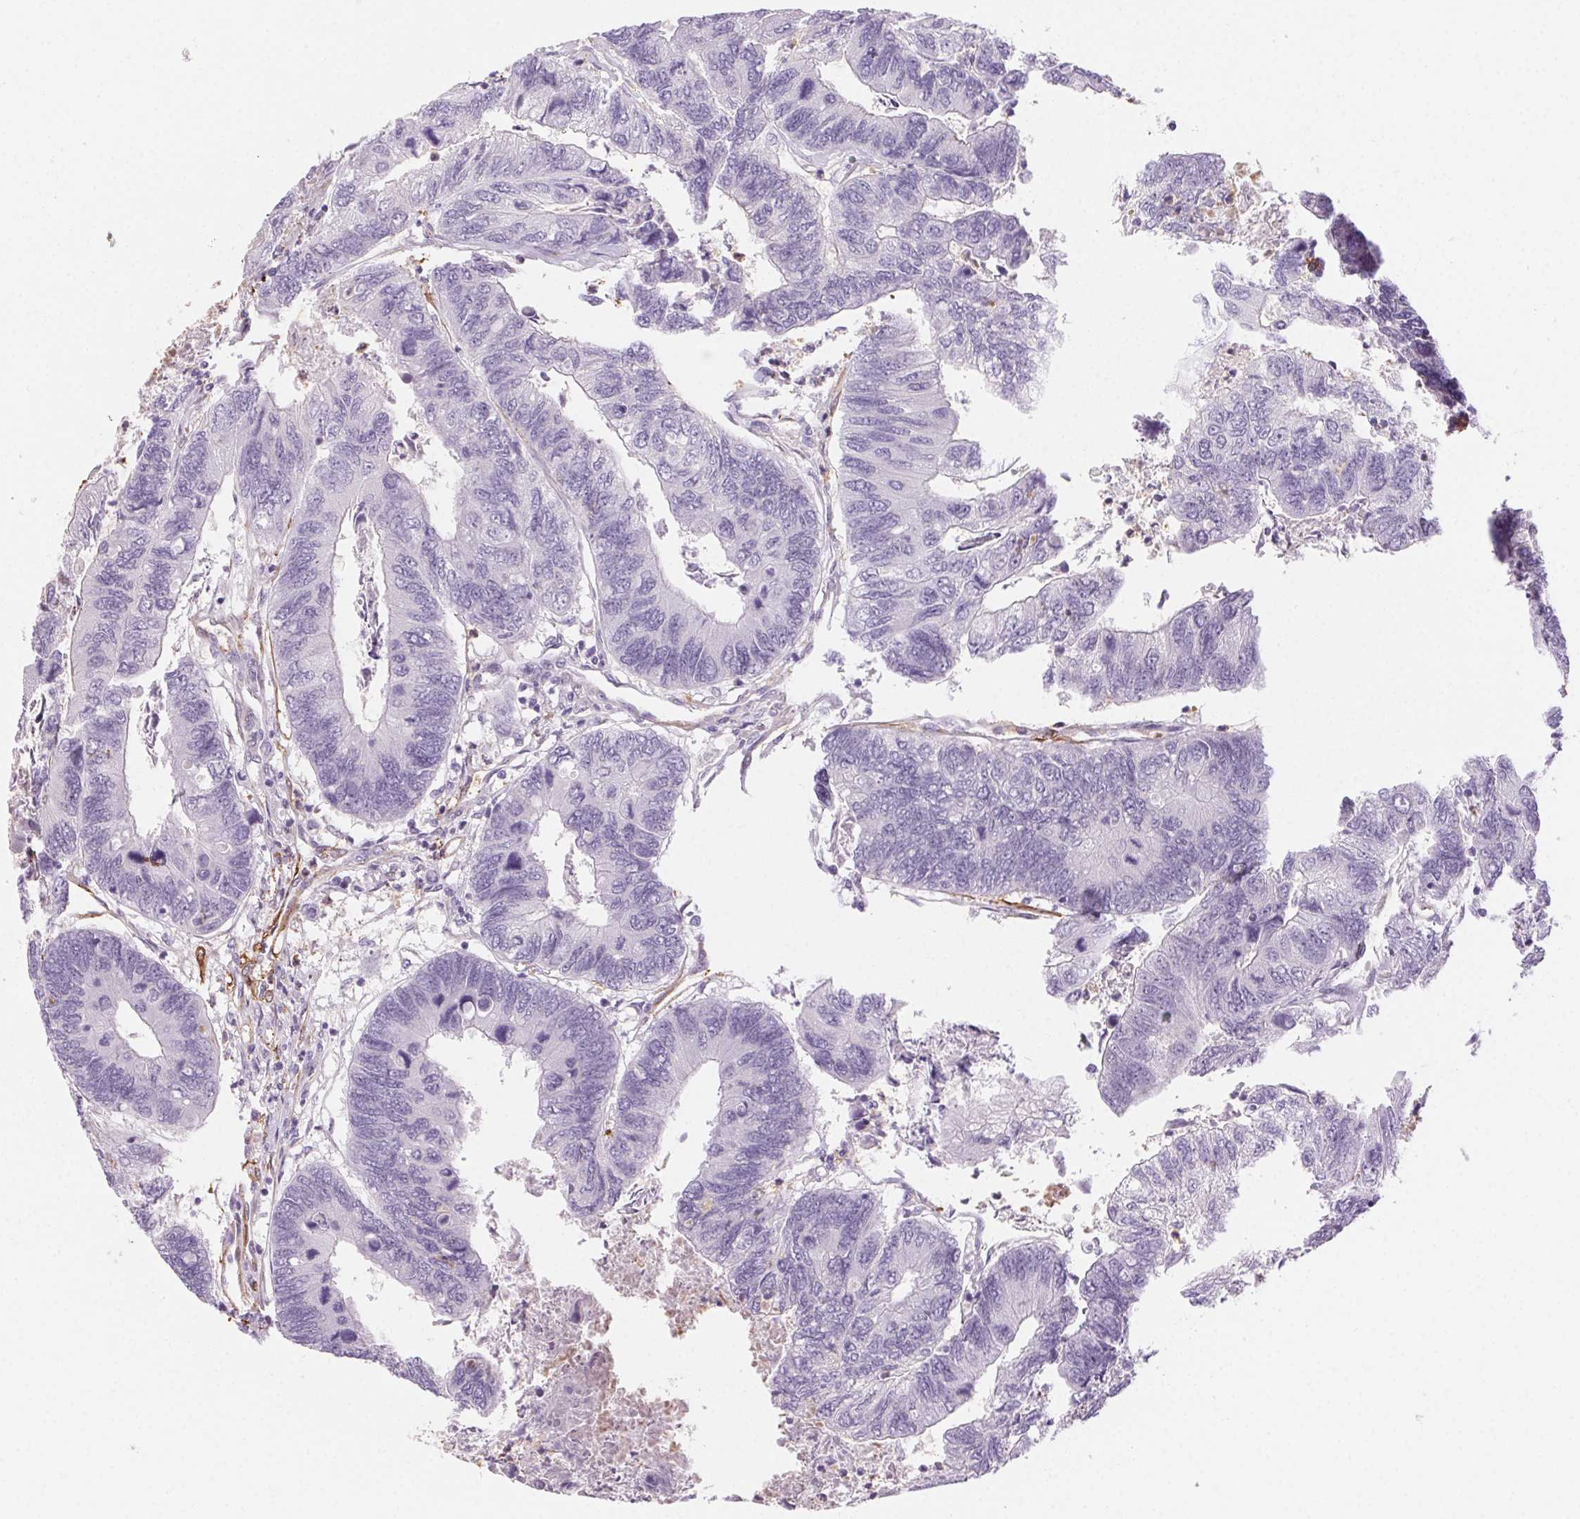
{"staining": {"intensity": "negative", "quantity": "none", "location": "none"}, "tissue": "colorectal cancer", "cell_type": "Tumor cells", "image_type": "cancer", "snomed": [{"axis": "morphology", "description": "Adenocarcinoma, NOS"}, {"axis": "topography", "description": "Colon"}], "caption": "IHC photomicrograph of human colorectal cancer stained for a protein (brown), which displays no staining in tumor cells.", "gene": "GPX8", "patient": {"sex": "female", "age": 67}}